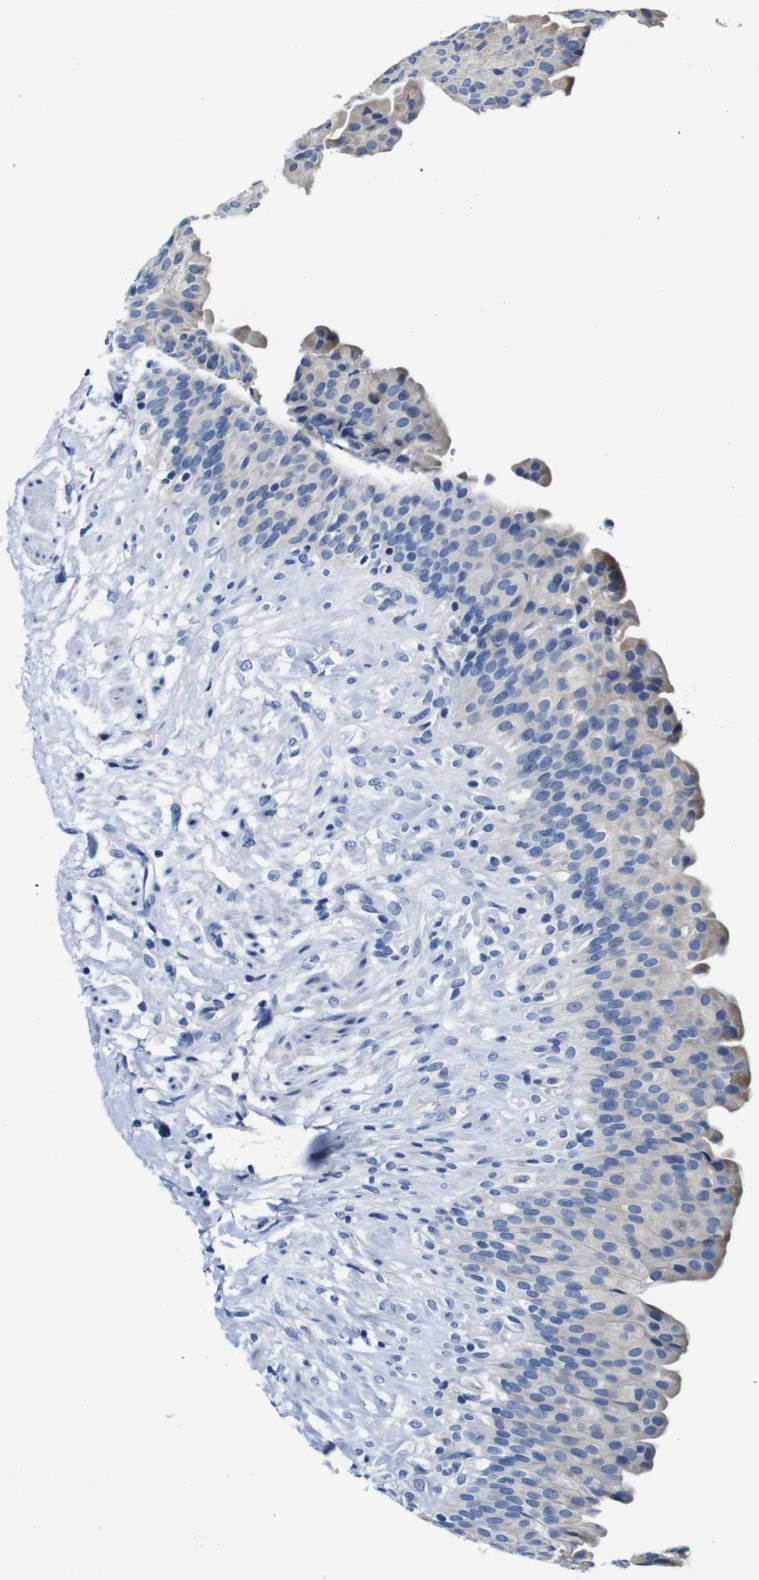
{"staining": {"intensity": "moderate", "quantity": "<25%", "location": "cytoplasmic/membranous"}, "tissue": "urinary bladder", "cell_type": "Urothelial cells", "image_type": "normal", "snomed": [{"axis": "morphology", "description": "Normal tissue, NOS"}, {"axis": "topography", "description": "Urinary bladder"}], "caption": "Unremarkable urinary bladder reveals moderate cytoplasmic/membranous staining in about <25% of urothelial cells, visualized by immunohistochemistry.", "gene": "SNX19", "patient": {"sex": "female", "age": 79}}